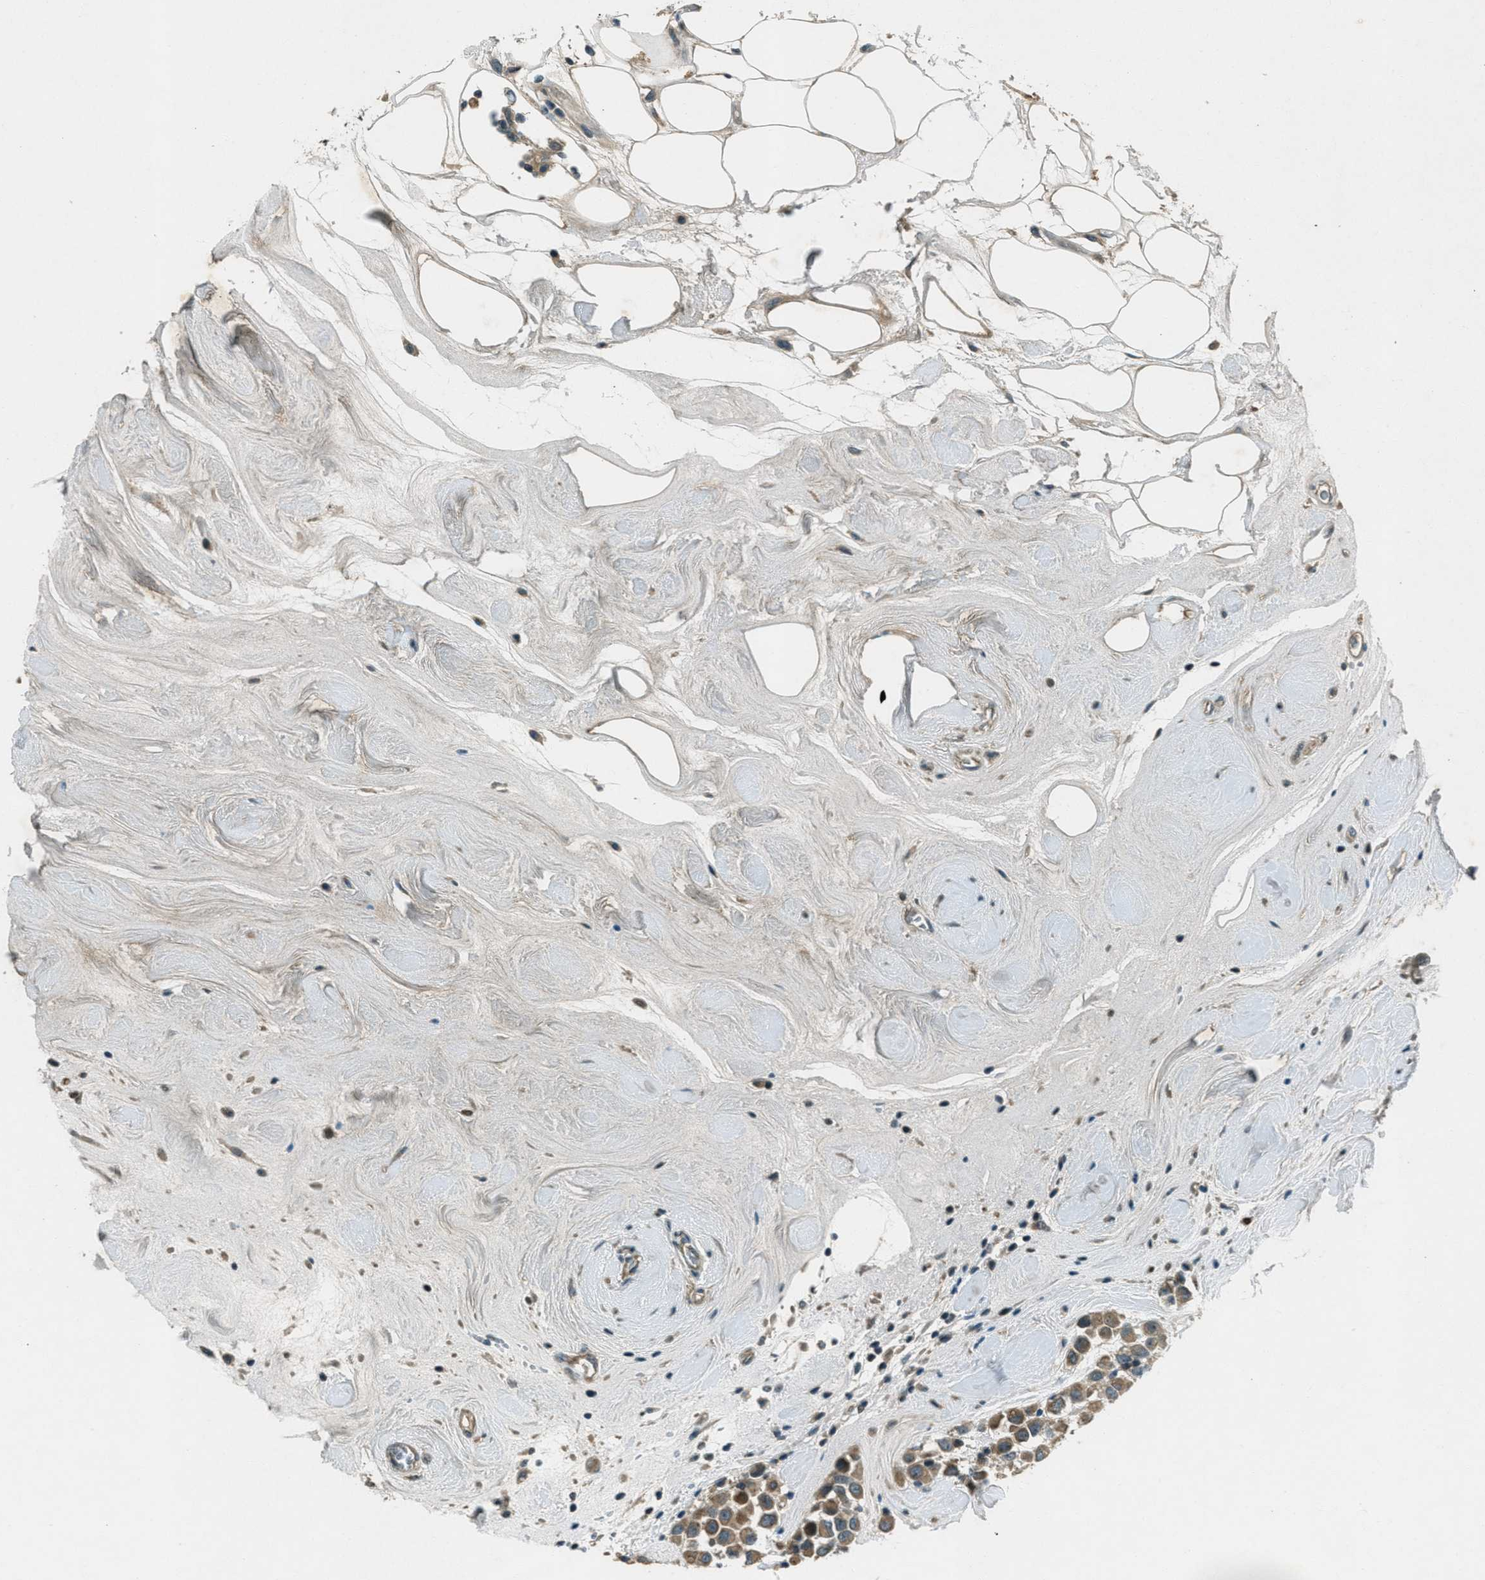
{"staining": {"intensity": "moderate", "quantity": ">75%", "location": "cytoplasmic/membranous"}, "tissue": "breast cancer", "cell_type": "Tumor cells", "image_type": "cancer", "snomed": [{"axis": "morphology", "description": "Duct carcinoma"}, {"axis": "topography", "description": "Breast"}], "caption": "Breast intraductal carcinoma stained with a brown dye displays moderate cytoplasmic/membranous positive positivity in about >75% of tumor cells.", "gene": "STK11", "patient": {"sex": "female", "age": 61}}